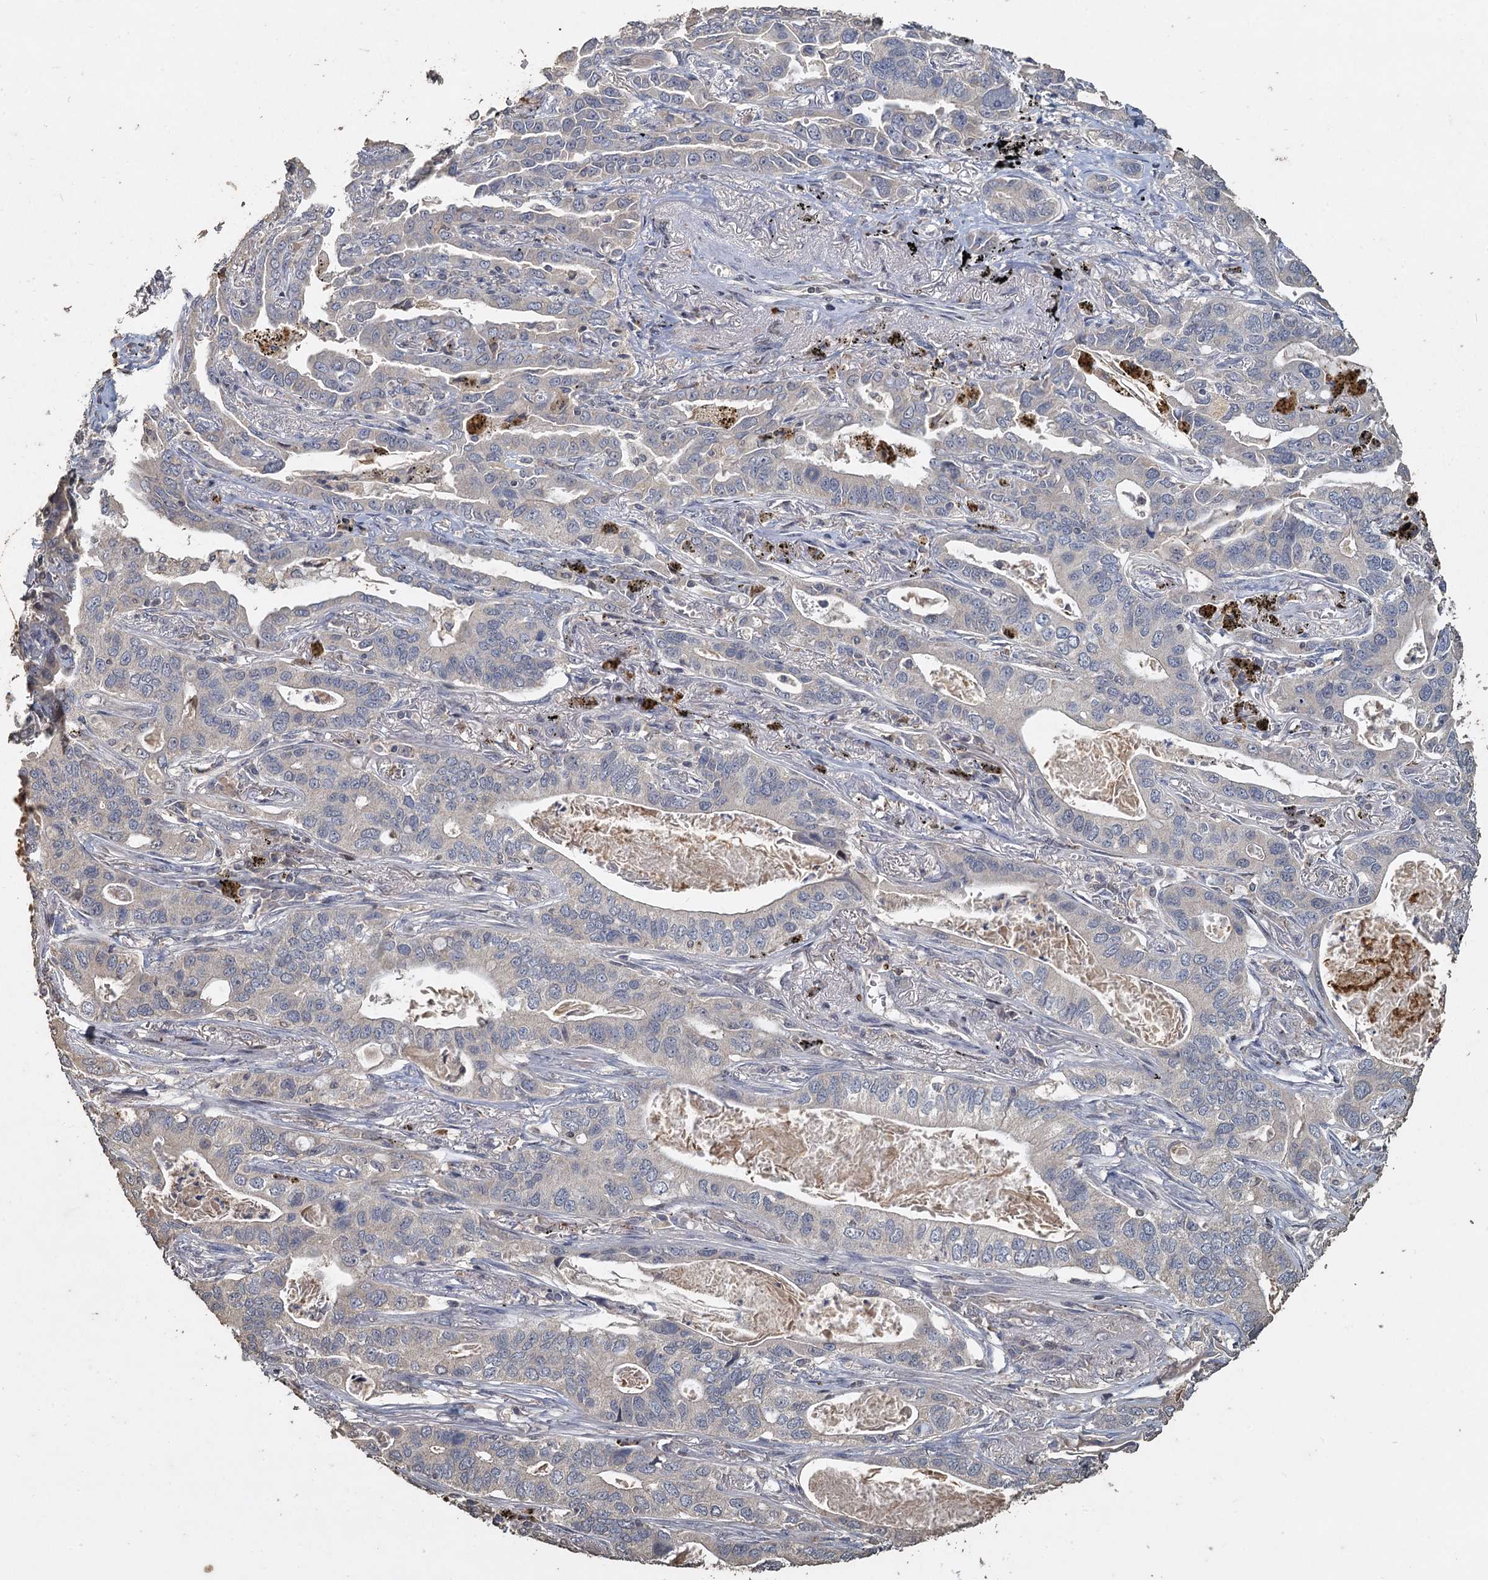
{"staining": {"intensity": "negative", "quantity": "none", "location": "none"}, "tissue": "lung cancer", "cell_type": "Tumor cells", "image_type": "cancer", "snomed": [{"axis": "morphology", "description": "Adenocarcinoma, NOS"}, {"axis": "topography", "description": "Lung"}], "caption": "This is an immunohistochemistry histopathology image of human lung cancer (adenocarcinoma). There is no positivity in tumor cells.", "gene": "CCDC61", "patient": {"sex": "male", "age": 67}}